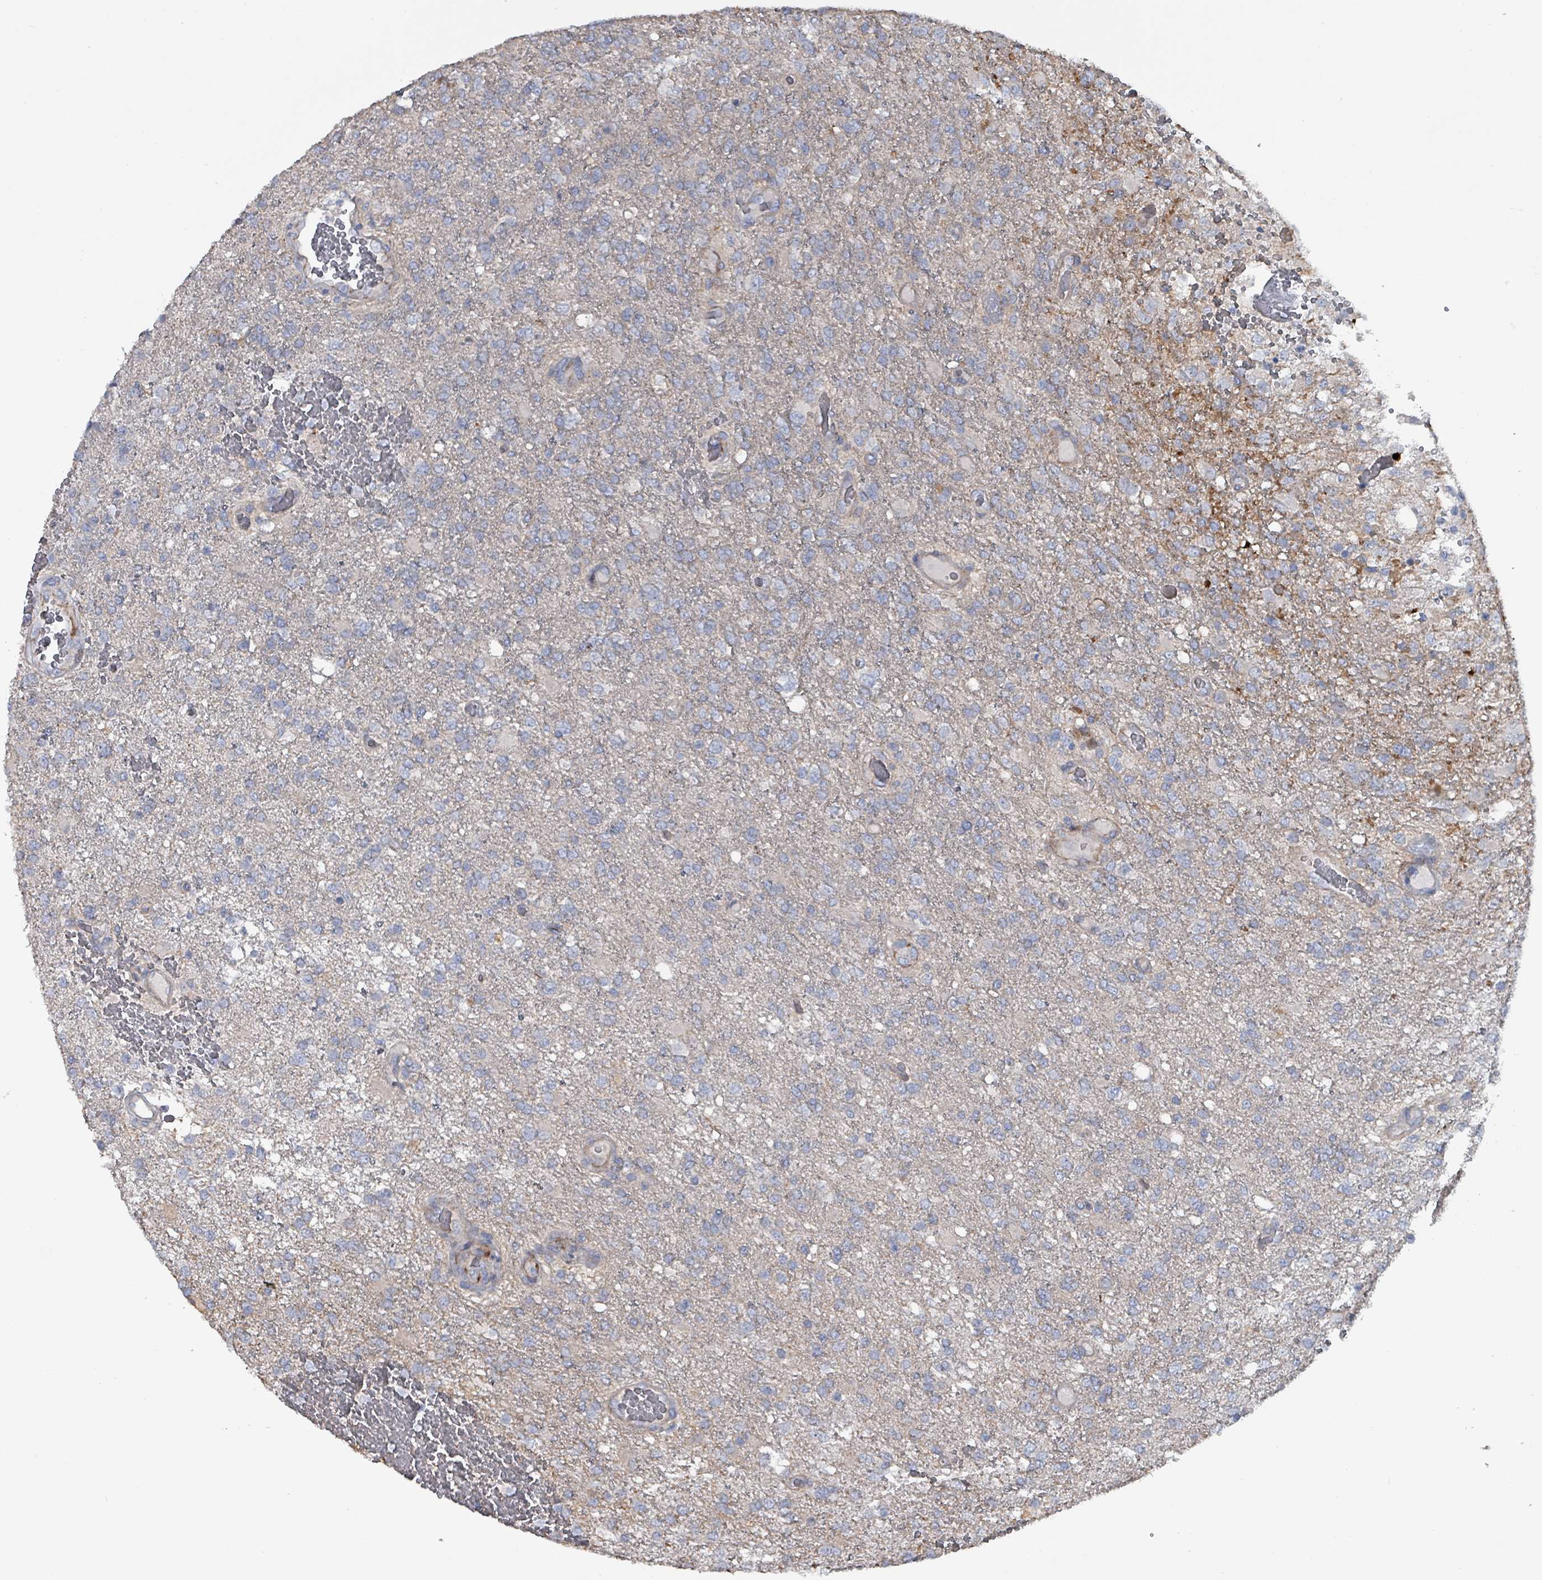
{"staining": {"intensity": "negative", "quantity": "none", "location": "none"}, "tissue": "glioma", "cell_type": "Tumor cells", "image_type": "cancer", "snomed": [{"axis": "morphology", "description": "Glioma, malignant, High grade"}, {"axis": "topography", "description": "Brain"}], "caption": "Immunohistochemistry (IHC) of human high-grade glioma (malignant) displays no staining in tumor cells.", "gene": "TAAR5", "patient": {"sex": "female", "age": 74}}